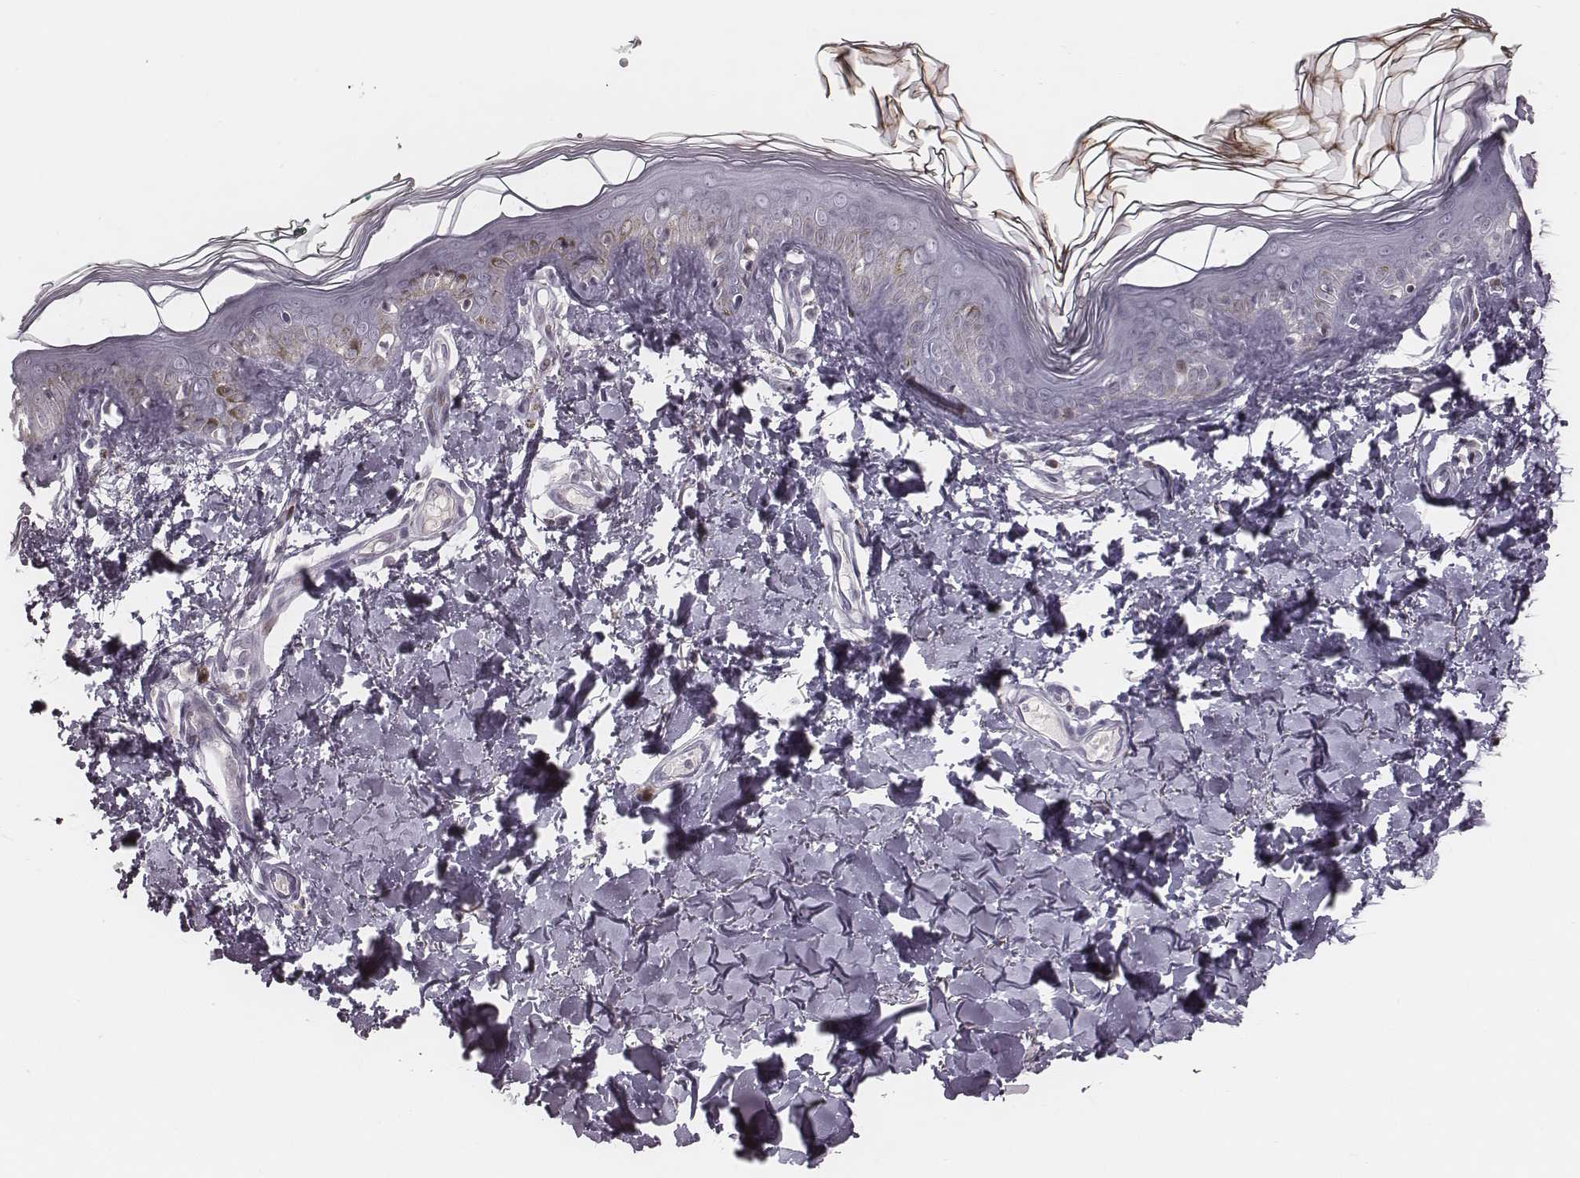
{"staining": {"intensity": "negative", "quantity": "none", "location": "none"}, "tissue": "skin", "cell_type": "Fibroblasts", "image_type": "normal", "snomed": [{"axis": "morphology", "description": "Normal tissue, NOS"}, {"axis": "topography", "description": "Skin"}, {"axis": "topography", "description": "Peripheral nerve tissue"}], "caption": "Immunohistochemistry micrograph of unremarkable skin: skin stained with DAB (3,3'-diaminobenzidine) demonstrates no significant protein staining in fibroblasts.", "gene": "NDC1", "patient": {"sex": "female", "age": 45}}